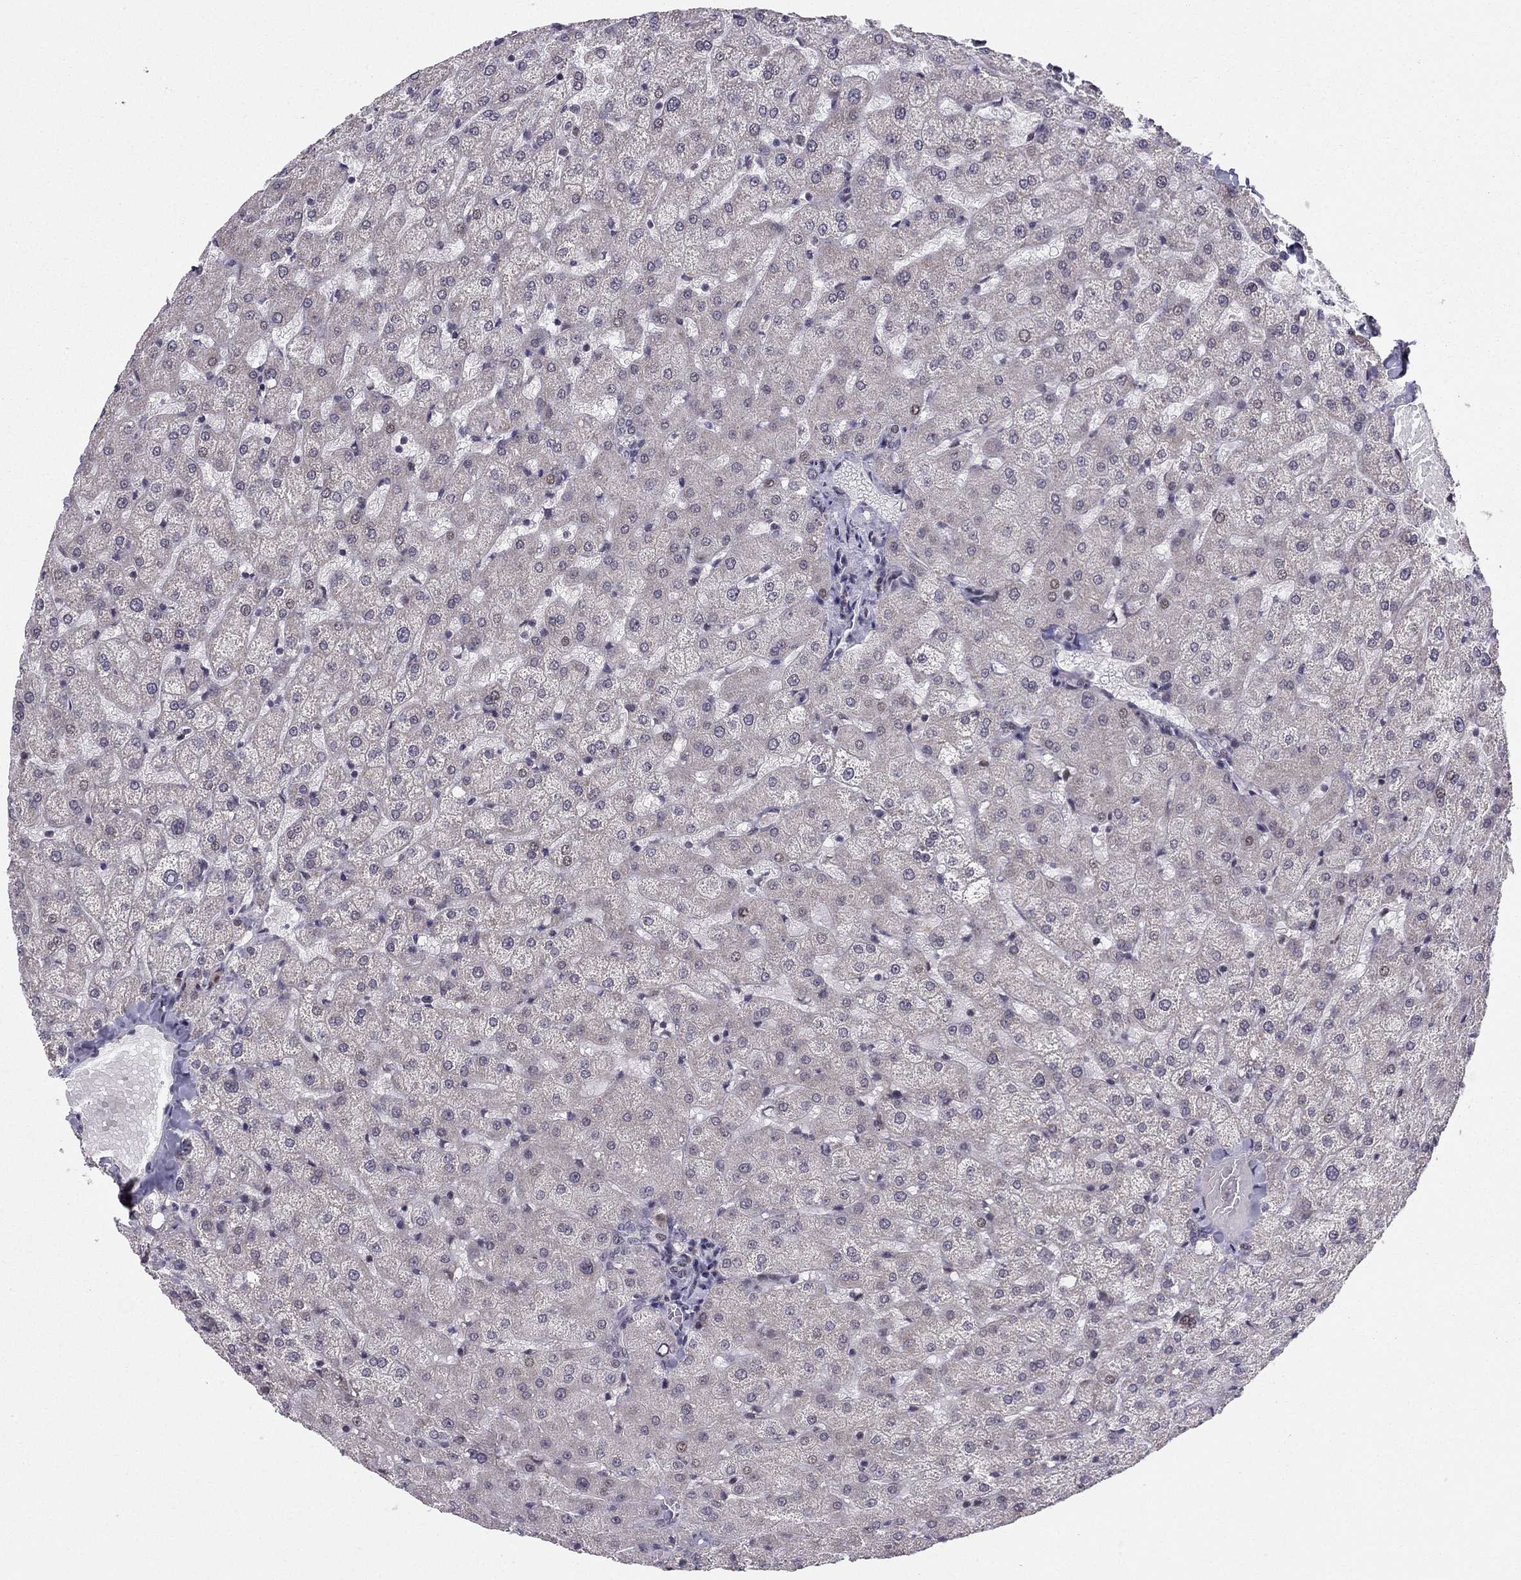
{"staining": {"intensity": "negative", "quantity": "none", "location": "none"}, "tissue": "liver", "cell_type": "Cholangiocytes", "image_type": "normal", "snomed": [{"axis": "morphology", "description": "Normal tissue, NOS"}, {"axis": "topography", "description": "Liver"}], "caption": "High magnification brightfield microscopy of benign liver stained with DAB (brown) and counterstained with hematoxylin (blue): cholangiocytes show no significant staining. (DAB IHC with hematoxylin counter stain).", "gene": "RPRD2", "patient": {"sex": "female", "age": 50}}